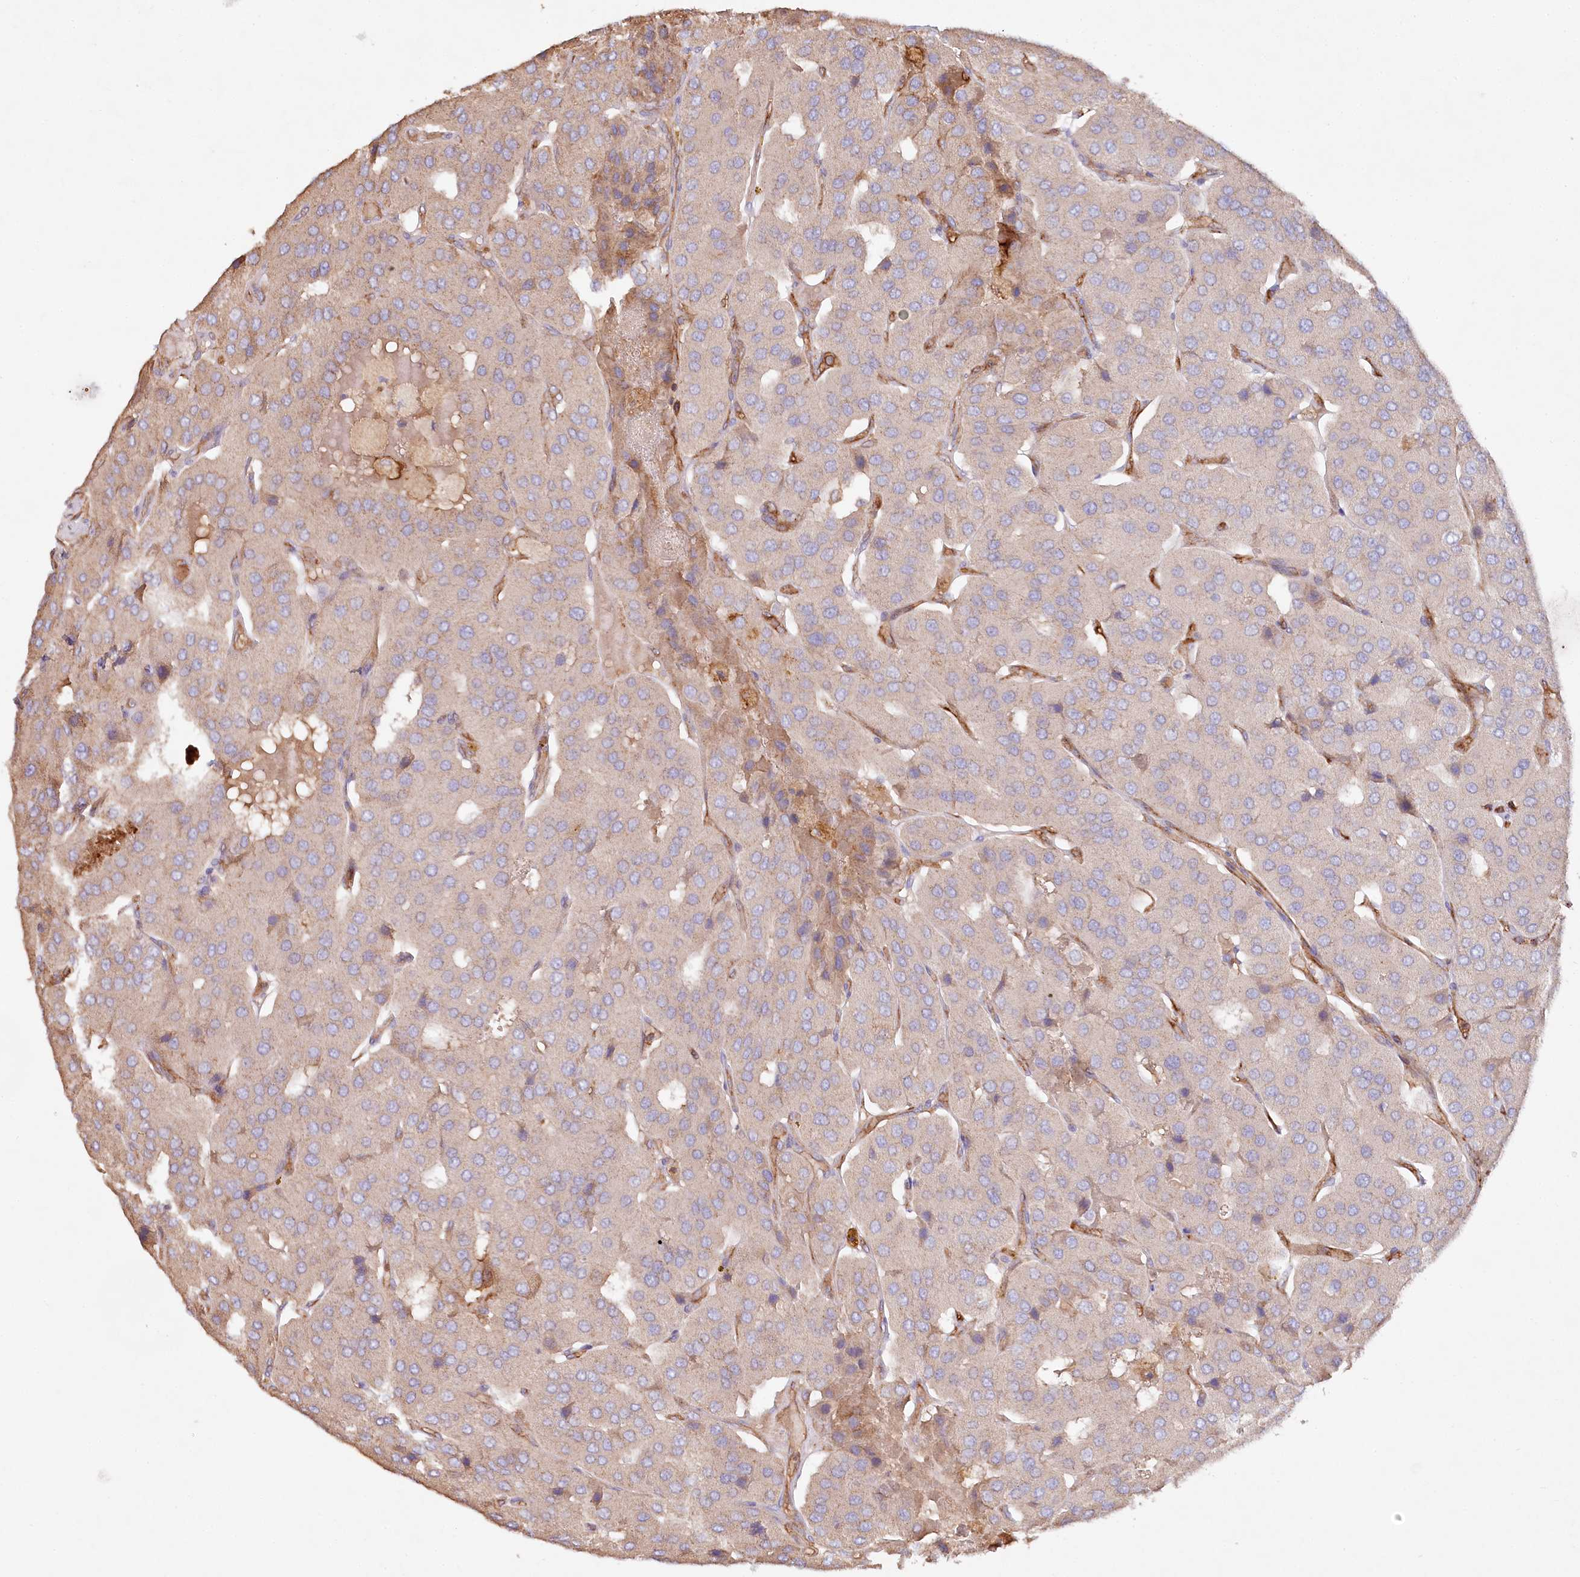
{"staining": {"intensity": "weak", "quantity": ">75%", "location": "cytoplasmic/membranous"}, "tissue": "parathyroid gland", "cell_type": "Glandular cells", "image_type": "normal", "snomed": [{"axis": "morphology", "description": "Normal tissue, NOS"}, {"axis": "morphology", "description": "Adenoma, NOS"}, {"axis": "topography", "description": "Parathyroid gland"}], "caption": "The micrograph reveals staining of normal parathyroid gland, revealing weak cytoplasmic/membranous protein positivity (brown color) within glandular cells. Ihc stains the protein in brown and the nuclei are stained blue.", "gene": "RBP5", "patient": {"sex": "female", "age": 86}}